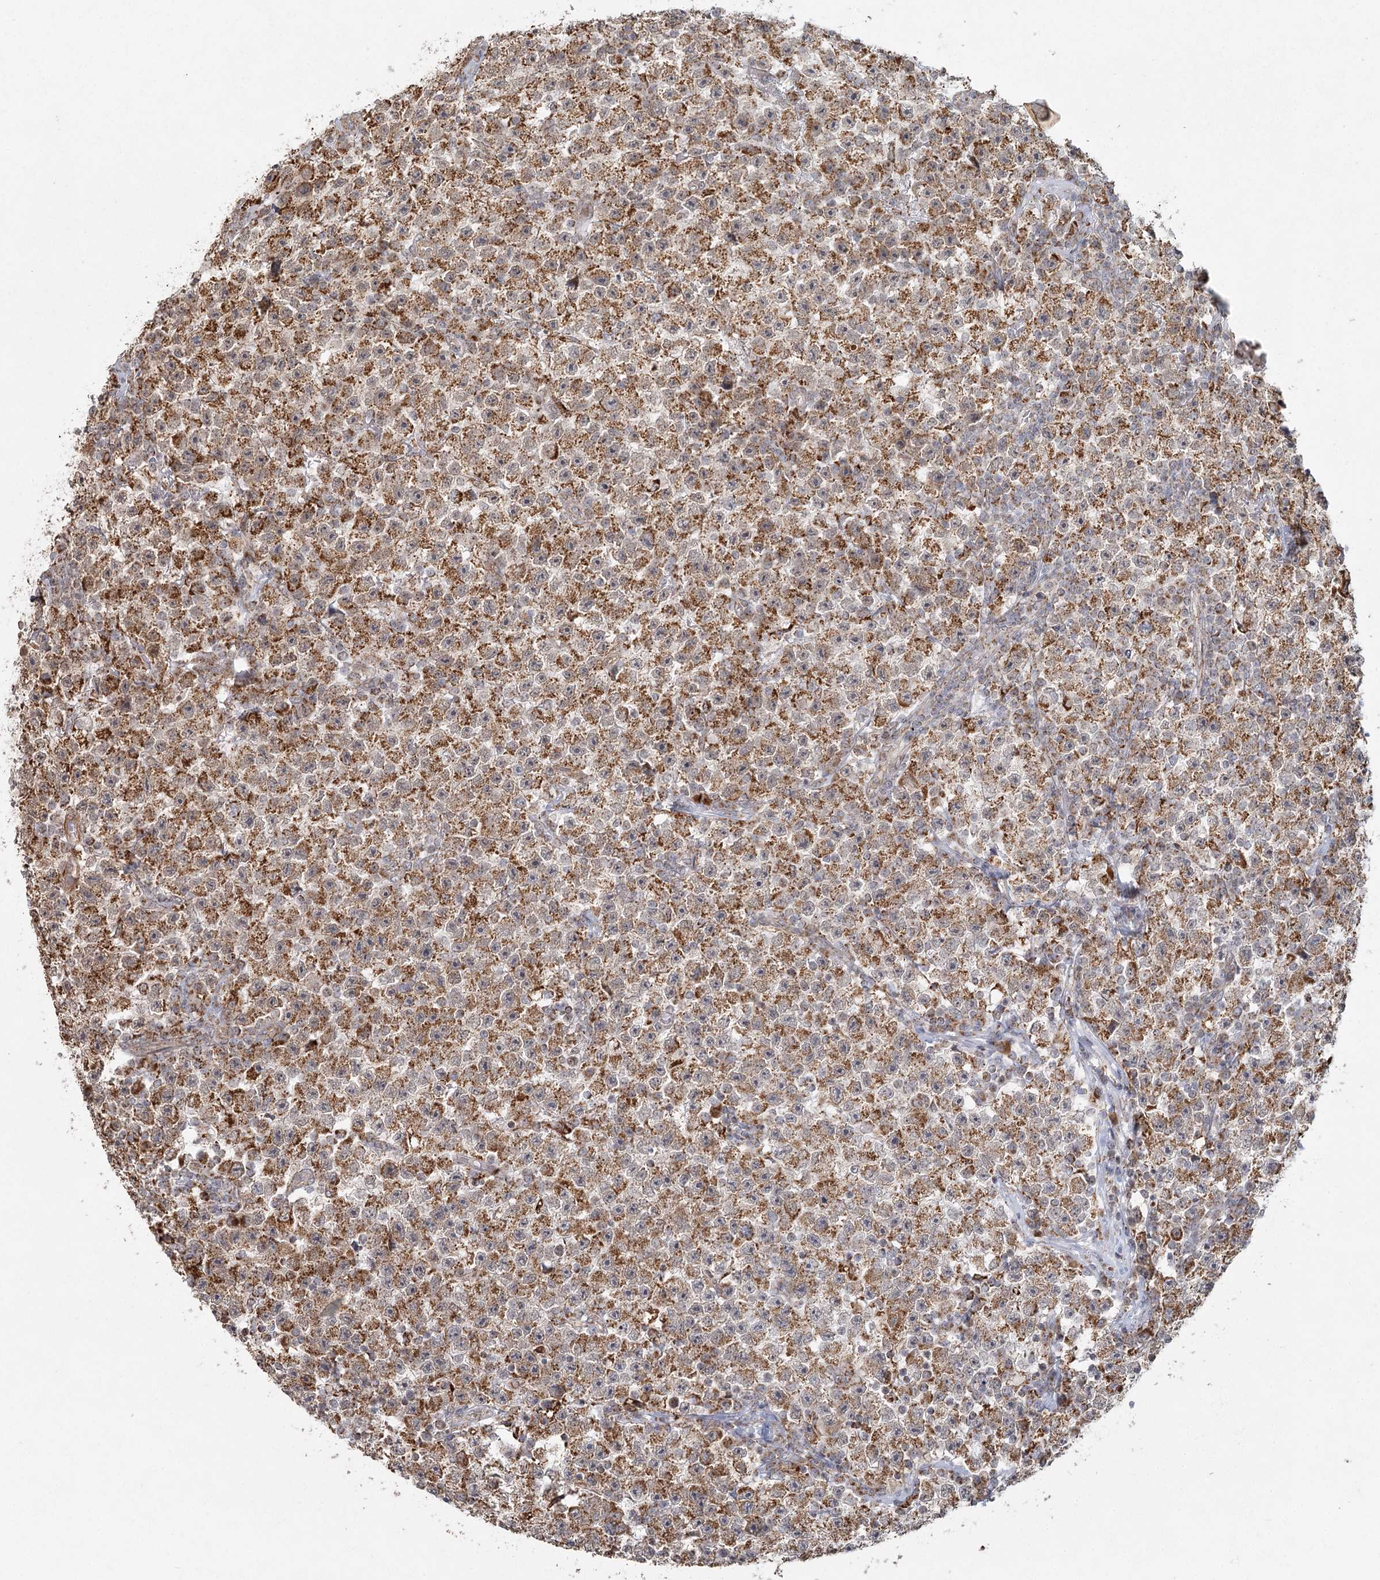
{"staining": {"intensity": "moderate", "quantity": ">75%", "location": "cytoplasmic/membranous"}, "tissue": "testis cancer", "cell_type": "Tumor cells", "image_type": "cancer", "snomed": [{"axis": "morphology", "description": "Seminoma, NOS"}, {"axis": "topography", "description": "Testis"}], "caption": "Human testis cancer stained with a brown dye shows moderate cytoplasmic/membranous positive expression in about >75% of tumor cells.", "gene": "LACTB", "patient": {"sex": "male", "age": 22}}